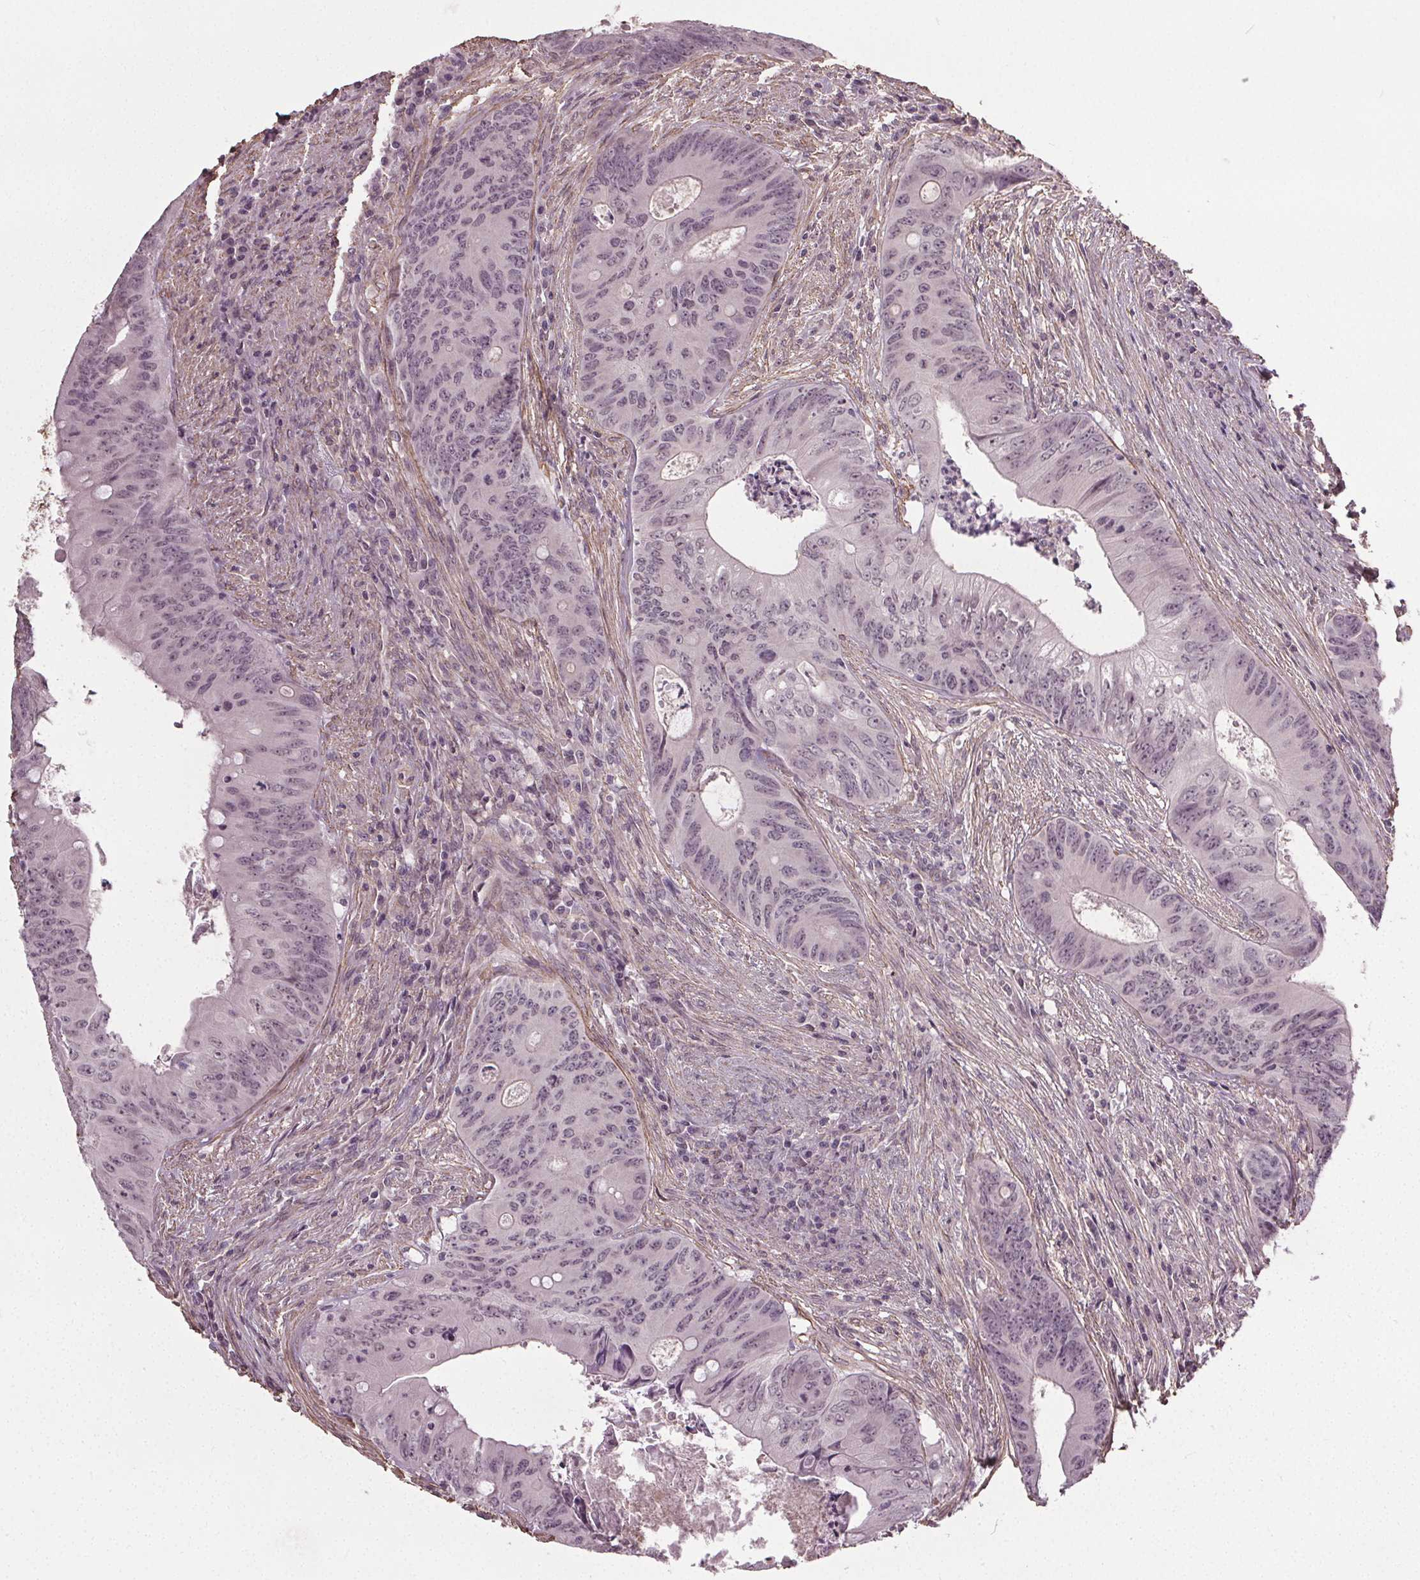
{"staining": {"intensity": "negative", "quantity": "none", "location": "none"}, "tissue": "colorectal cancer", "cell_type": "Tumor cells", "image_type": "cancer", "snomed": [{"axis": "morphology", "description": "Adenocarcinoma, NOS"}, {"axis": "topography", "description": "Colon"}], "caption": "Tumor cells show no significant protein positivity in adenocarcinoma (colorectal).", "gene": "PKP1", "patient": {"sex": "female", "age": 74}}